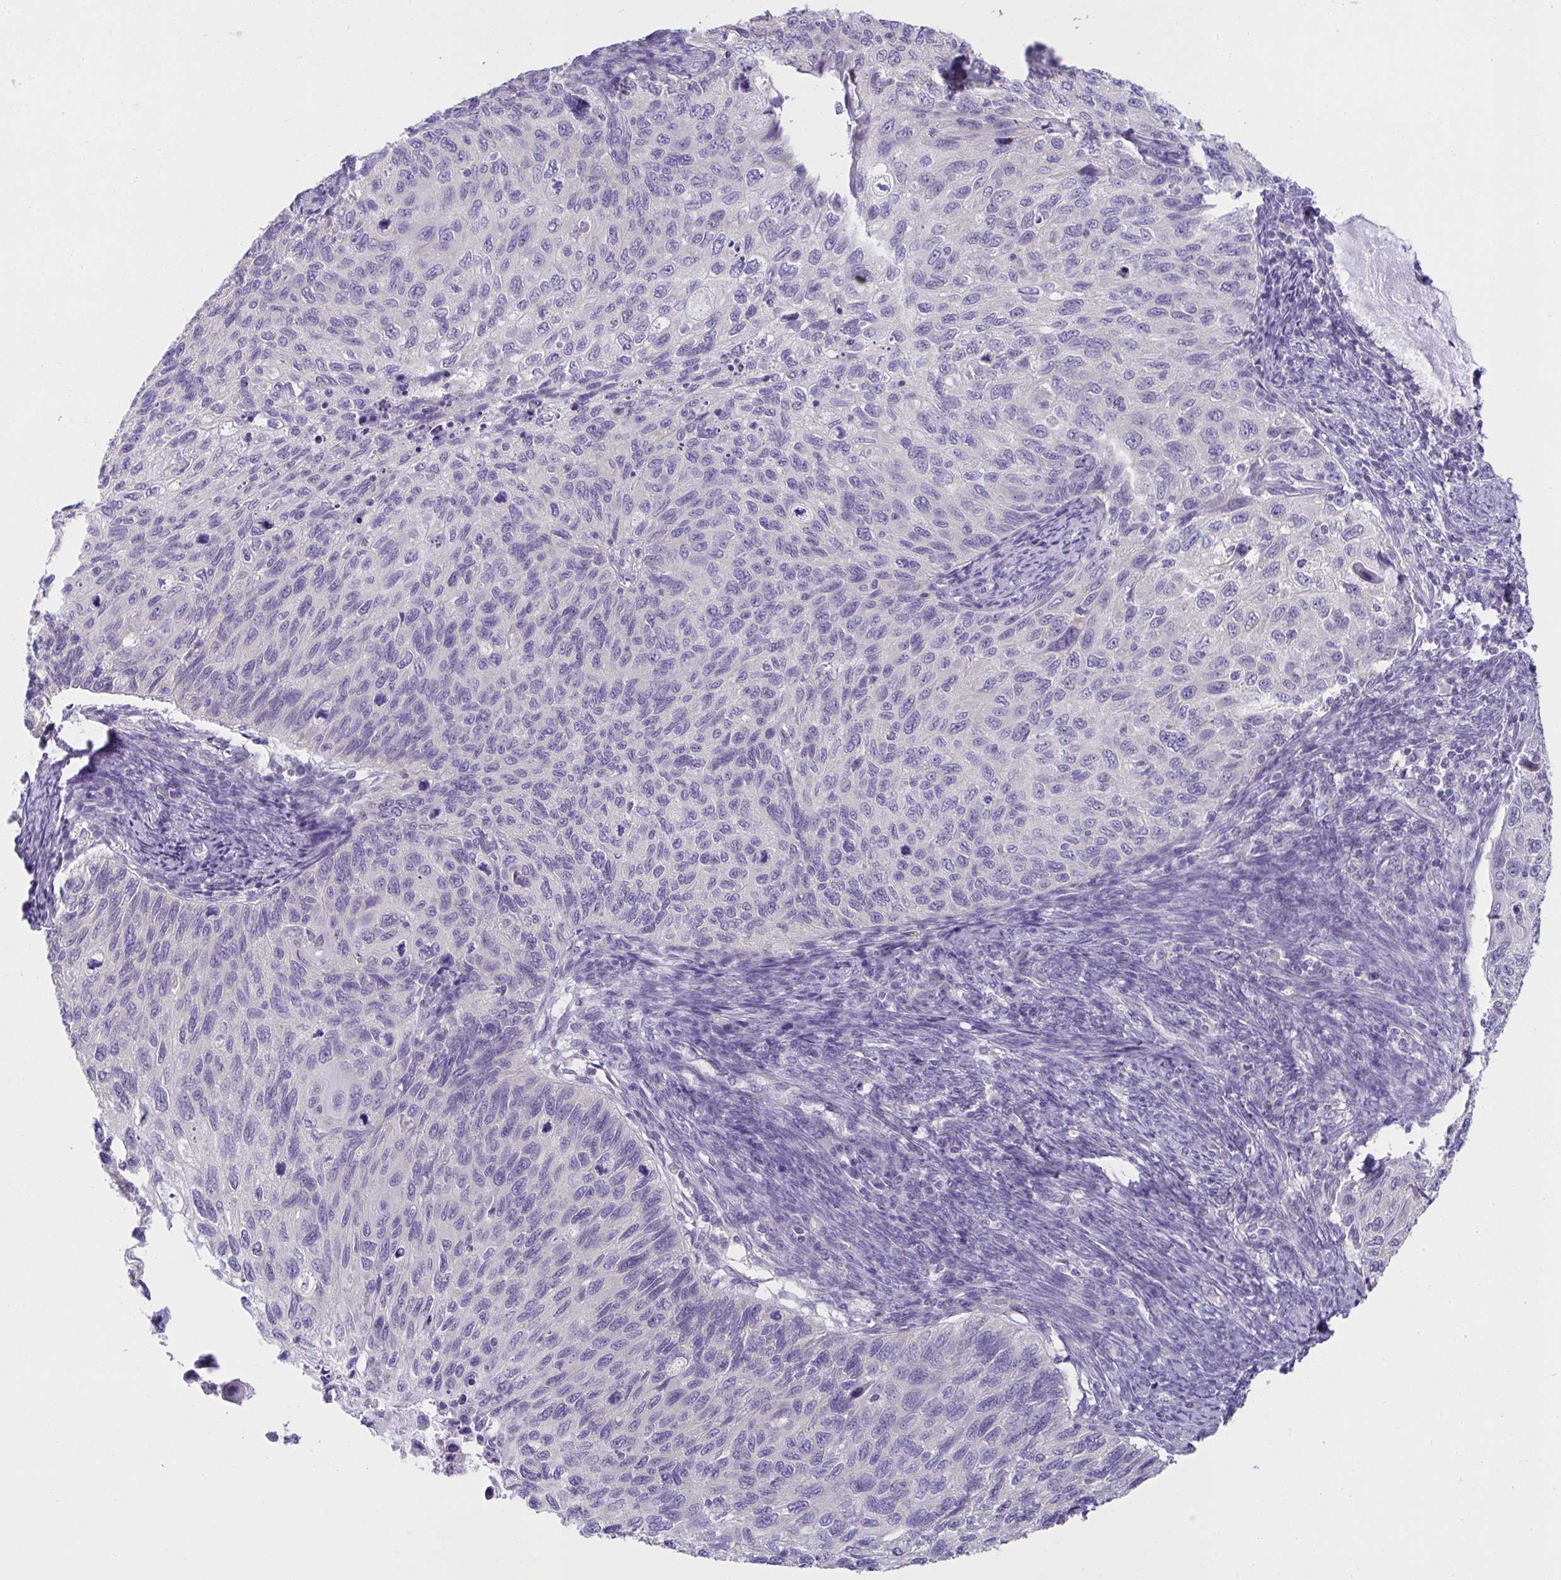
{"staining": {"intensity": "negative", "quantity": "none", "location": "none"}, "tissue": "cervical cancer", "cell_type": "Tumor cells", "image_type": "cancer", "snomed": [{"axis": "morphology", "description": "Squamous cell carcinoma, NOS"}, {"axis": "topography", "description": "Cervix"}], "caption": "Immunohistochemical staining of human cervical cancer demonstrates no significant staining in tumor cells. The staining is performed using DAB (3,3'-diaminobenzidine) brown chromogen with nuclei counter-stained in using hematoxylin.", "gene": "CXCR1", "patient": {"sex": "female", "age": 70}}